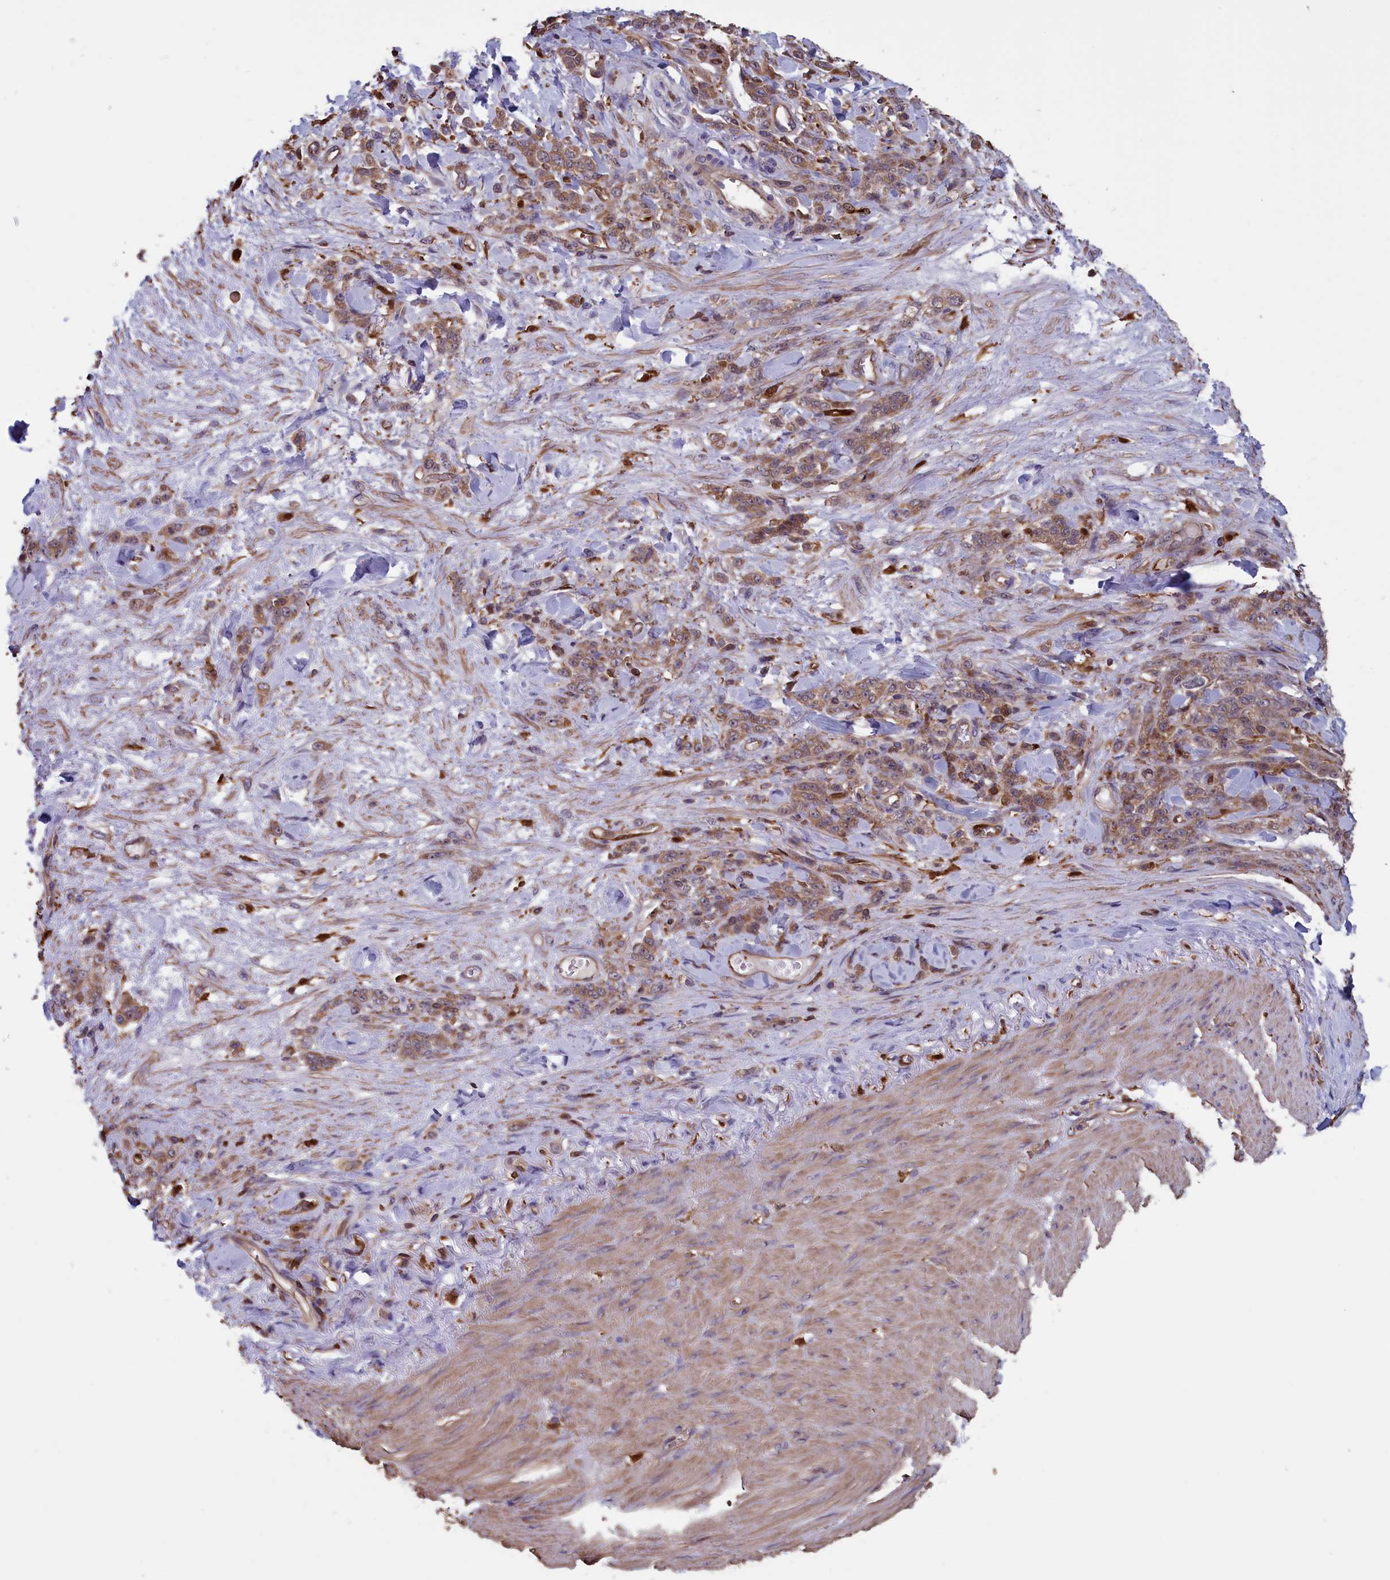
{"staining": {"intensity": "moderate", "quantity": ">75%", "location": "cytoplasmic/membranous"}, "tissue": "stomach cancer", "cell_type": "Tumor cells", "image_type": "cancer", "snomed": [{"axis": "morphology", "description": "Normal tissue, NOS"}, {"axis": "morphology", "description": "Adenocarcinoma, NOS"}, {"axis": "topography", "description": "Stomach"}], "caption": "Protein staining displays moderate cytoplasmic/membranous staining in about >75% of tumor cells in stomach cancer.", "gene": "ARHGAP18", "patient": {"sex": "male", "age": 82}}